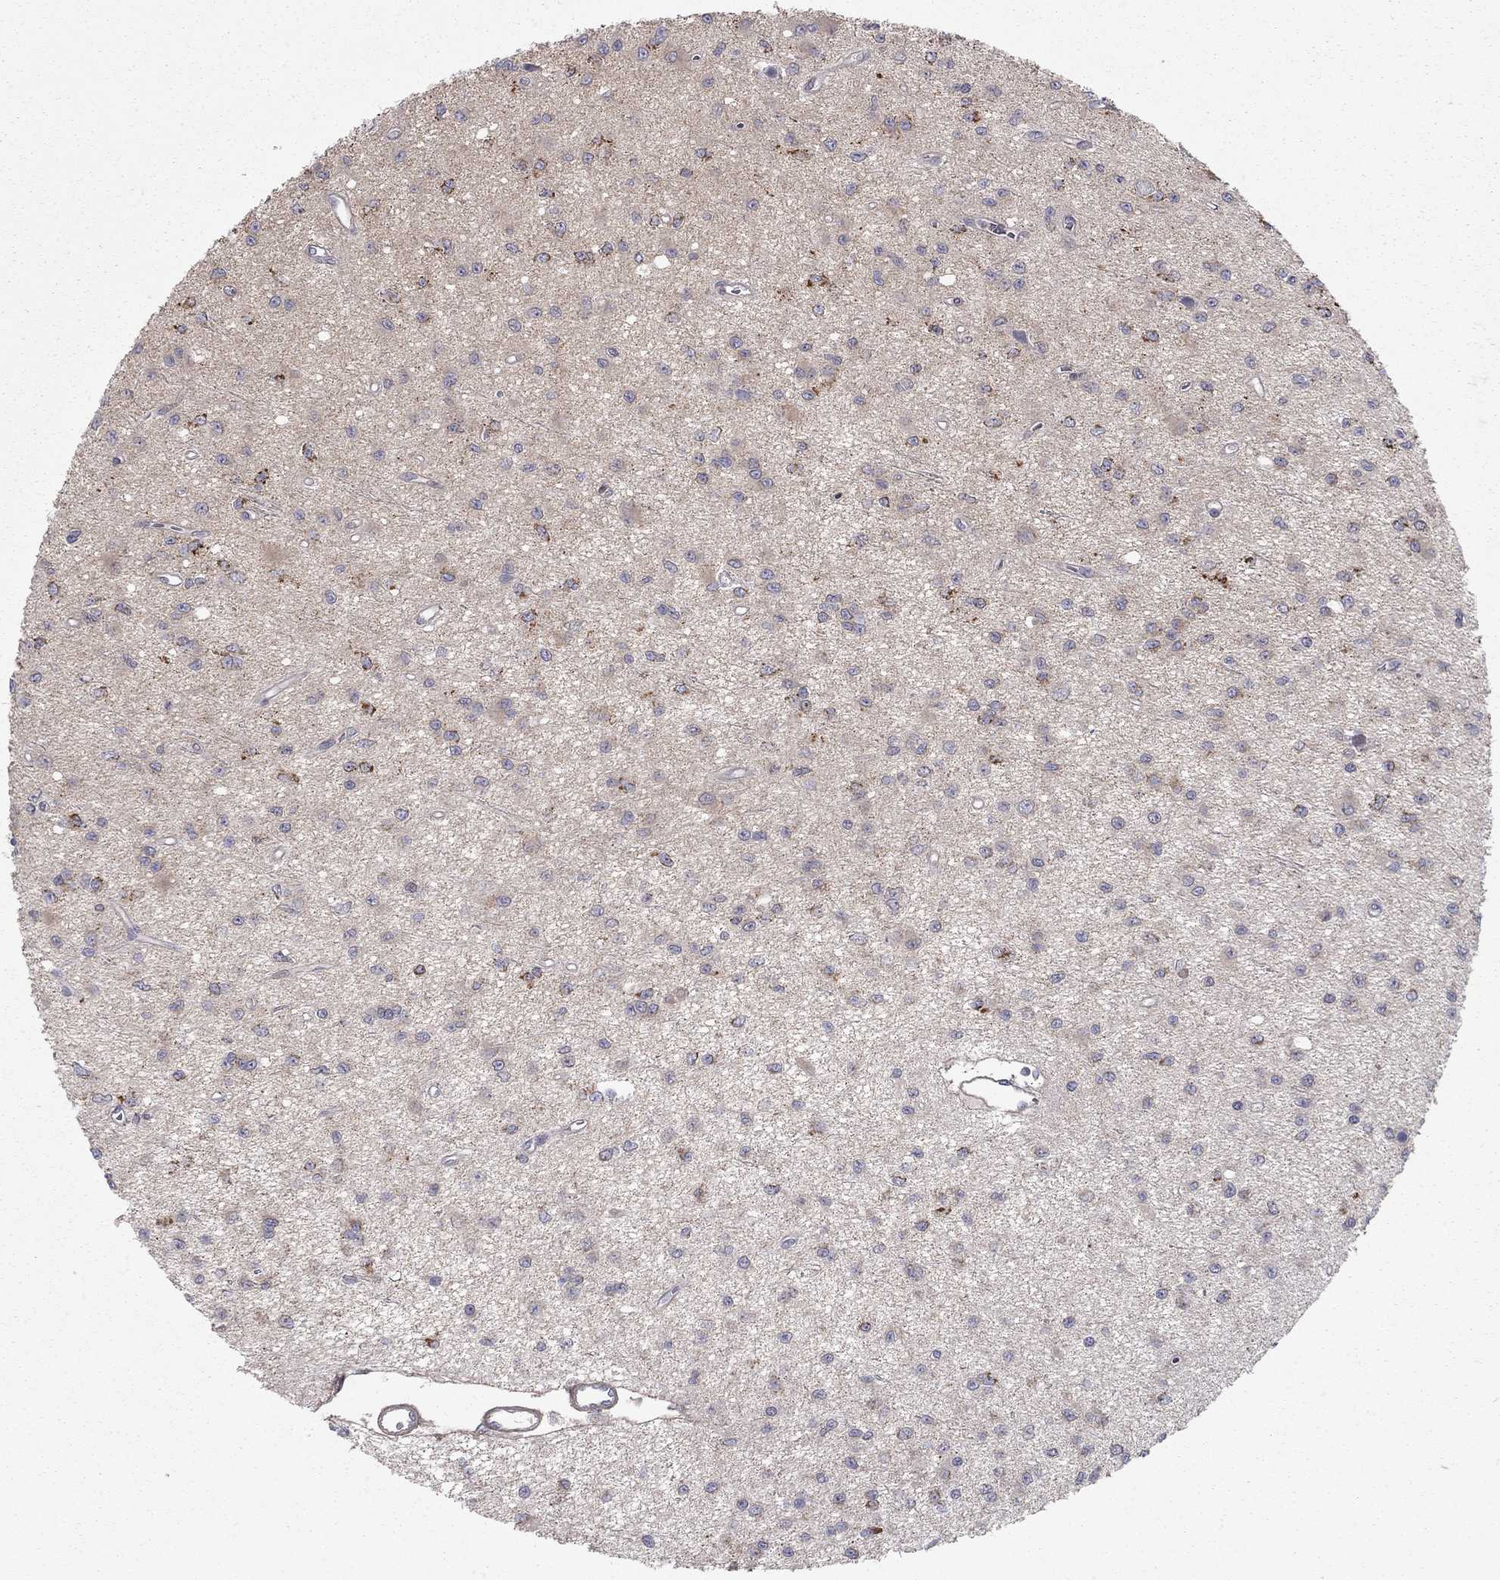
{"staining": {"intensity": "strong", "quantity": "<25%", "location": "cytoplasmic/membranous"}, "tissue": "glioma", "cell_type": "Tumor cells", "image_type": "cancer", "snomed": [{"axis": "morphology", "description": "Glioma, malignant, Low grade"}, {"axis": "topography", "description": "Brain"}], "caption": "IHC micrograph of neoplastic tissue: malignant glioma (low-grade) stained using immunohistochemistry (IHC) reveals medium levels of strong protein expression localized specifically in the cytoplasmic/membranous of tumor cells, appearing as a cytoplasmic/membranous brown color.", "gene": "DUSP7", "patient": {"sex": "female", "age": 45}}